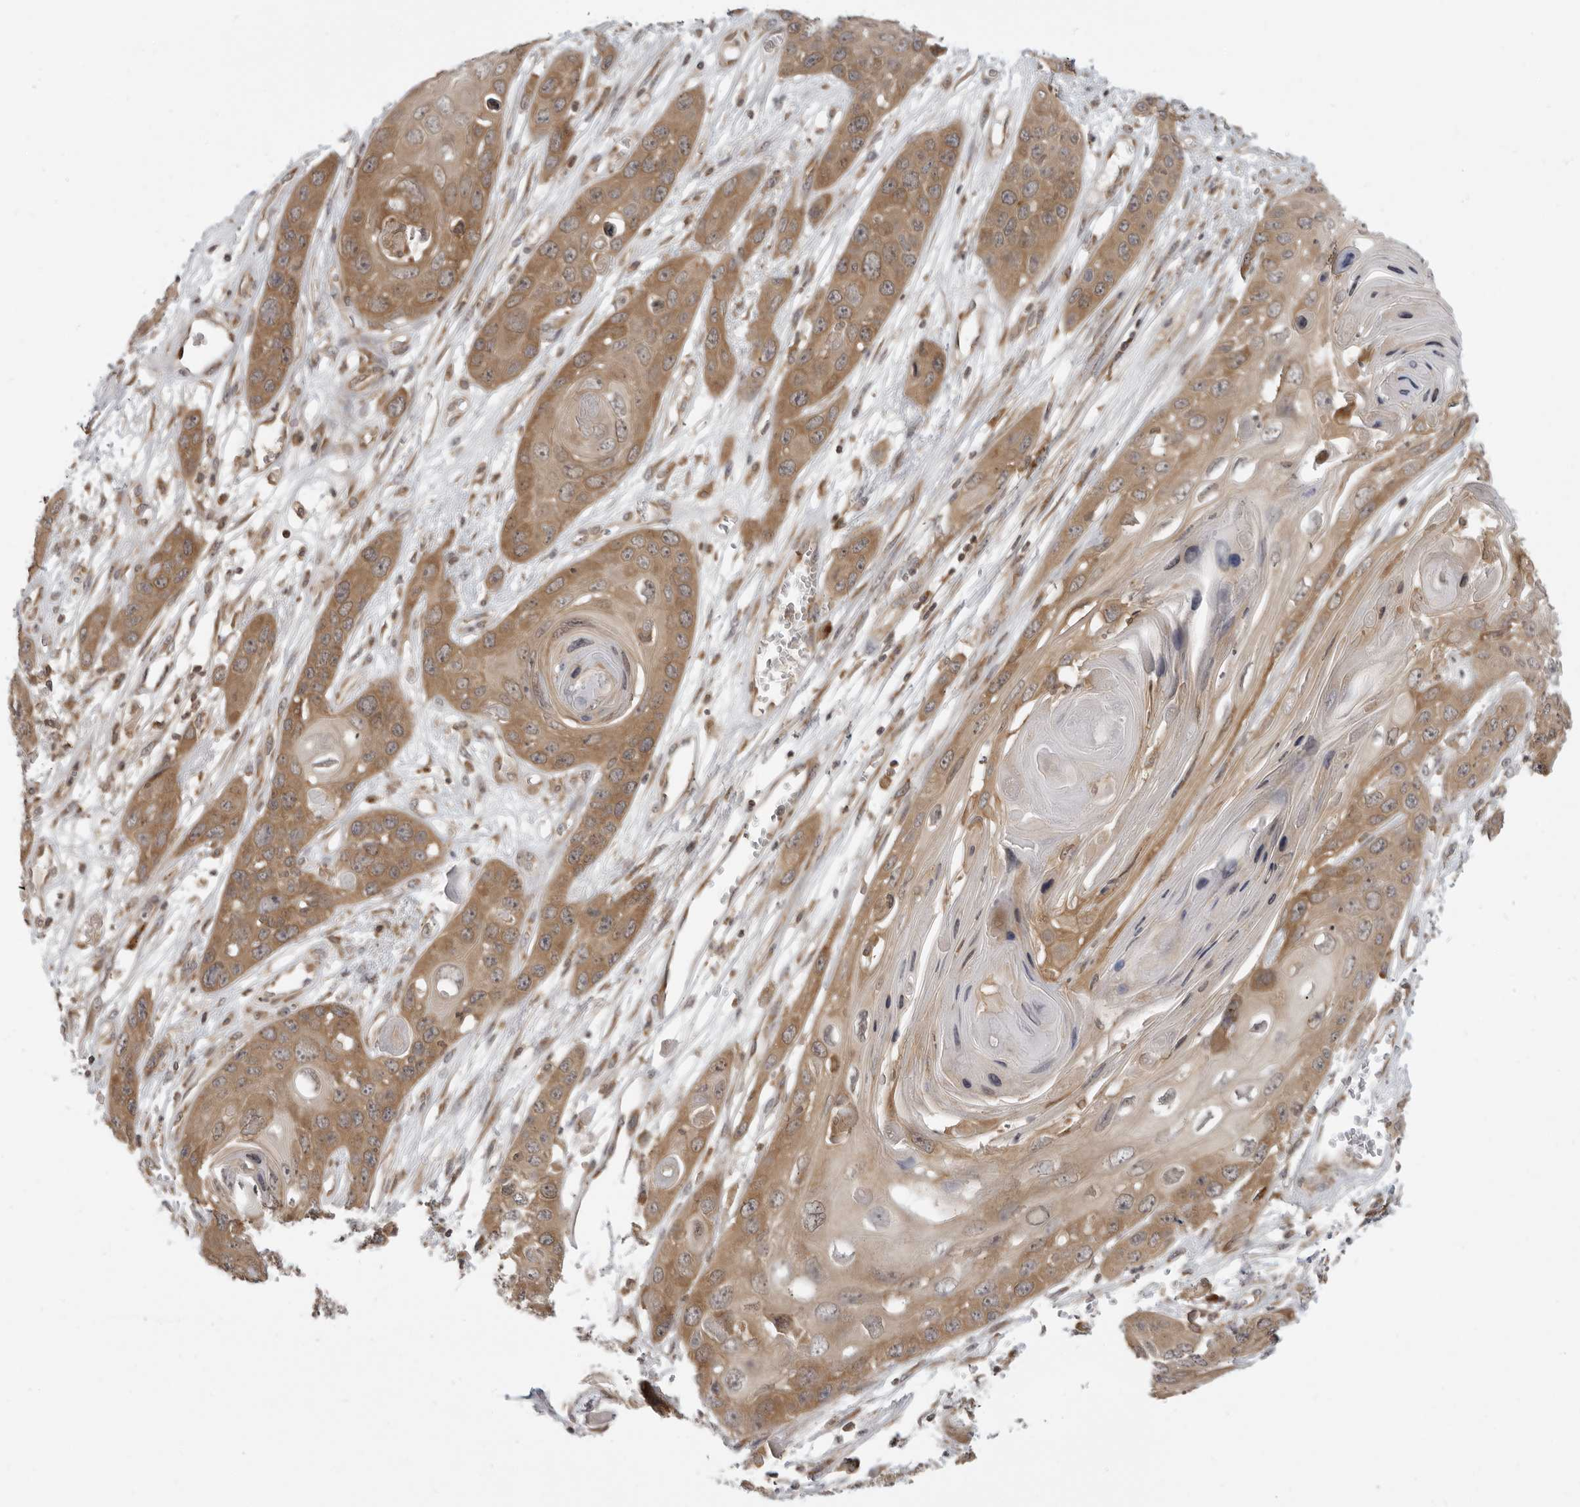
{"staining": {"intensity": "moderate", "quantity": ">75%", "location": "cytoplasmic/membranous"}, "tissue": "skin cancer", "cell_type": "Tumor cells", "image_type": "cancer", "snomed": [{"axis": "morphology", "description": "Squamous cell carcinoma, NOS"}, {"axis": "topography", "description": "Skin"}], "caption": "Immunohistochemistry of skin cancer demonstrates medium levels of moderate cytoplasmic/membranous positivity in about >75% of tumor cells.", "gene": "PRRC2A", "patient": {"sex": "male", "age": 55}}